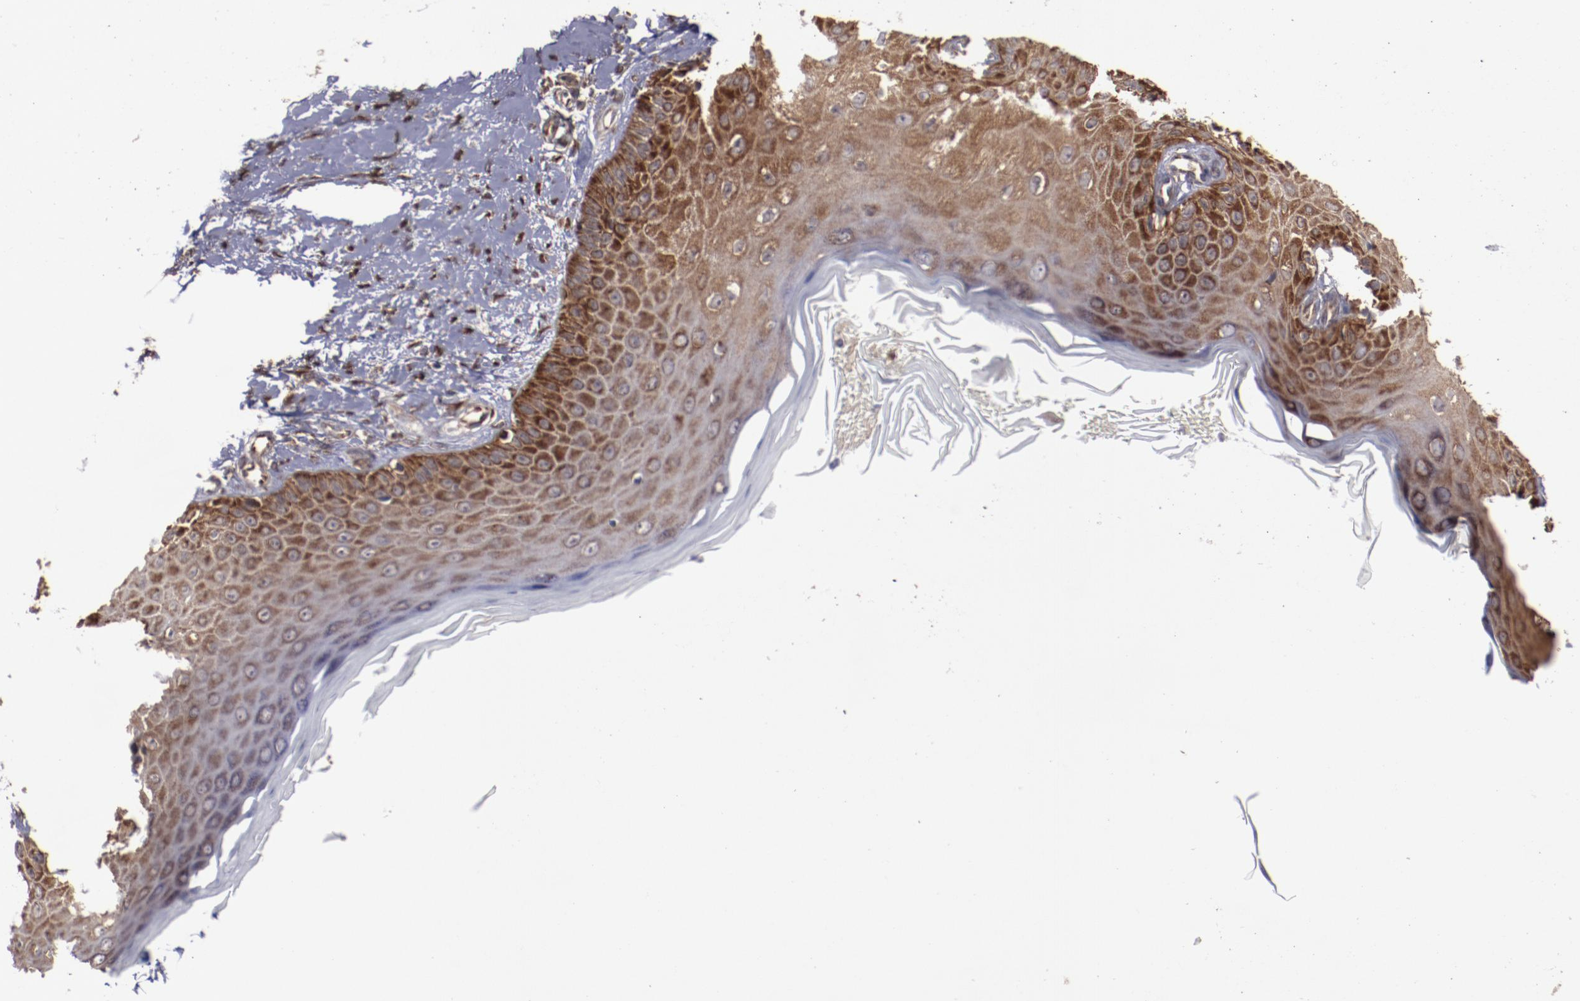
{"staining": {"intensity": "strong", "quantity": ">75%", "location": "cytoplasmic/membranous"}, "tissue": "skin cancer", "cell_type": "Tumor cells", "image_type": "cancer", "snomed": [{"axis": "morphology", "description": "Squamous cell carcinoma, NOS"}, {"axis": "topography", "description": "Skin"}], "caption": "This is a micrograph of IHC staining of skin cancer, which shows strong staining in the cytoplasmic/membranous of tumor cells.", "gene": "RPS4Y1", "patient": {"sex": "female", "age": 40}}